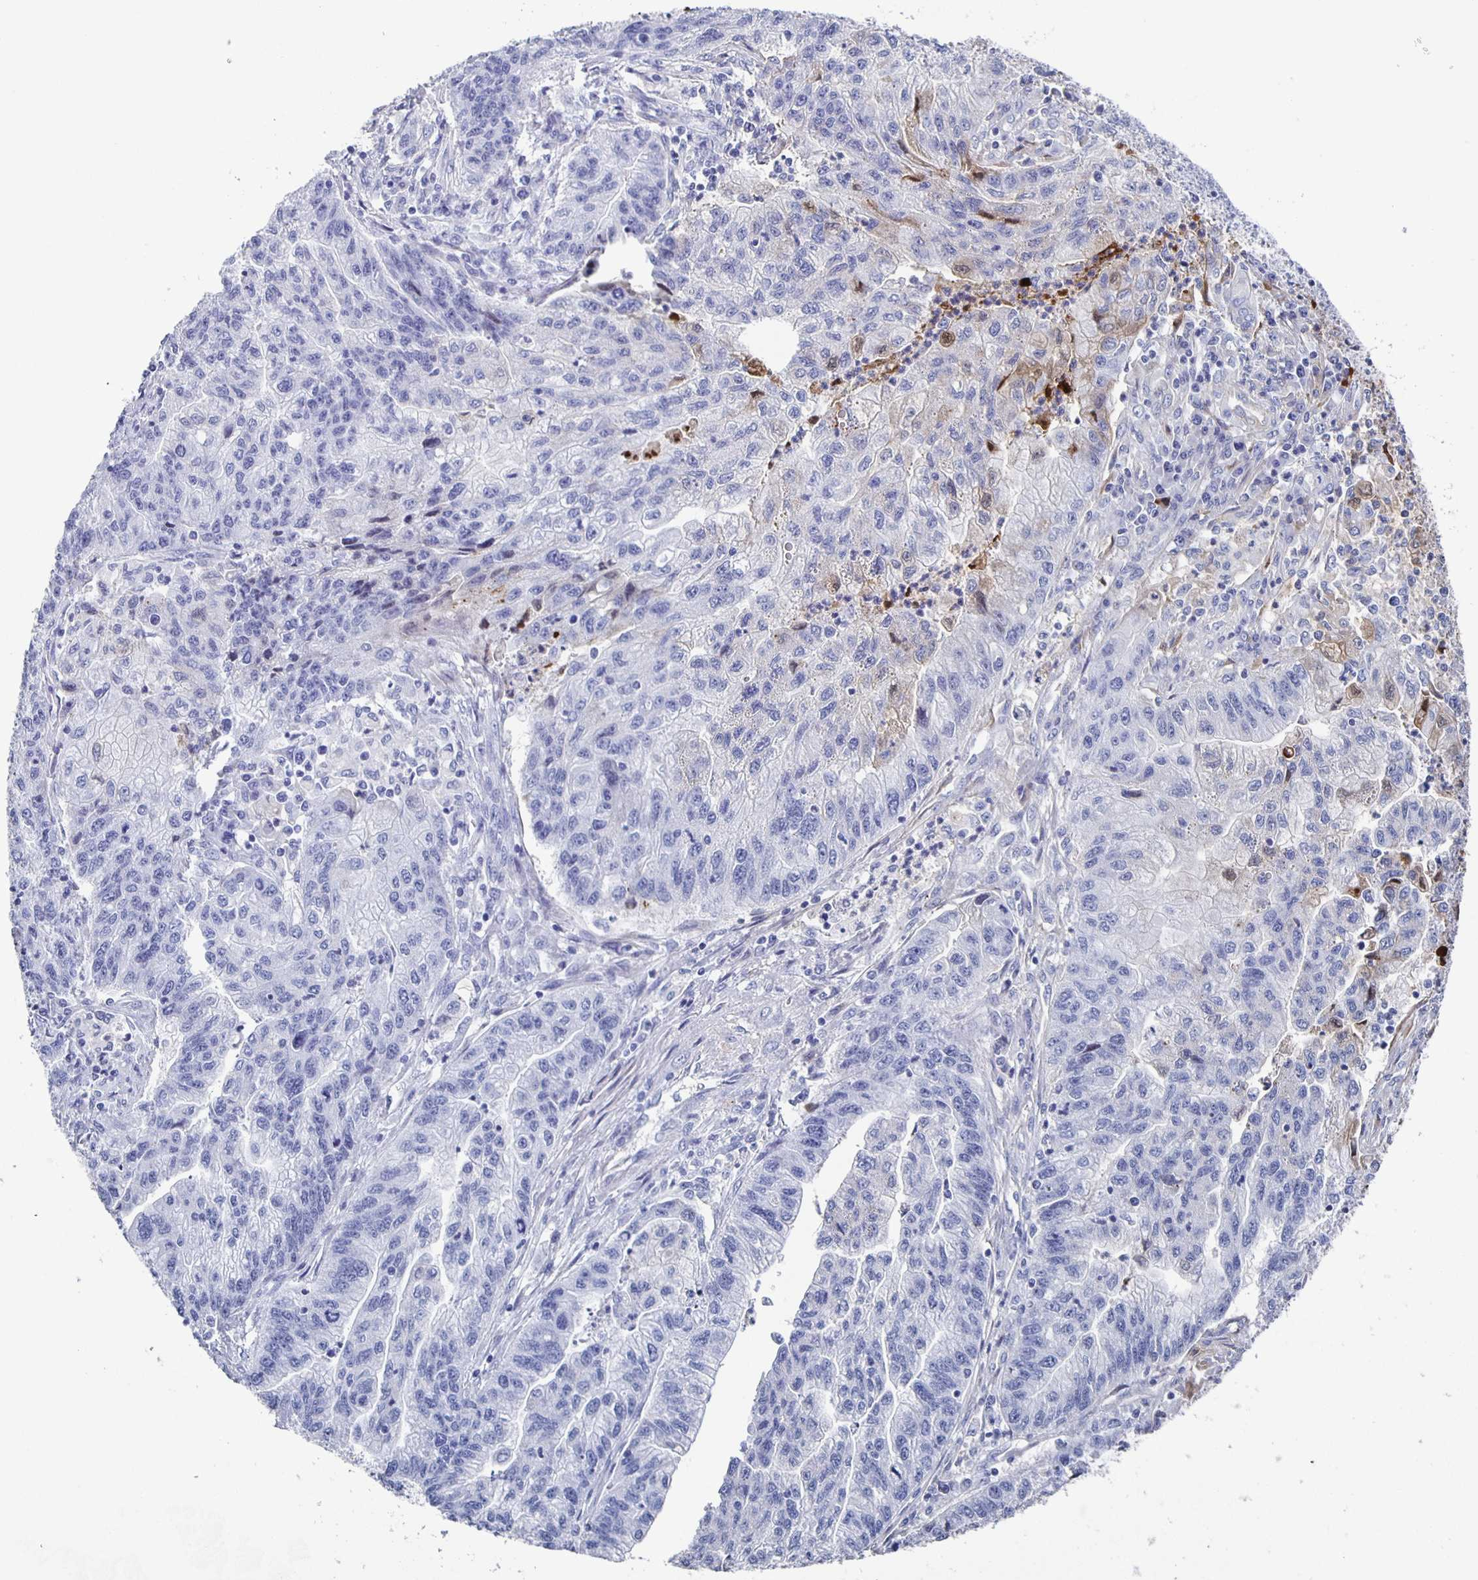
{"staining": {"intensity": "negative", "quantity": "none", "location": "none"}, "tissue": "stomach cancer", "cell_type": "Tumor cells", "image_type": "cancer", "snomed": [{"axis": "morphology", "description": "Adenocarcinoma, NOS"}, {"axis": "topography", "description": "Stomach"}], "caption": "Stomach cancer was stained to show a protein in brown. There is no significant staining in tumor cells.", "gene": "FGA", "patient": {"sex": "male", "age": 83}}